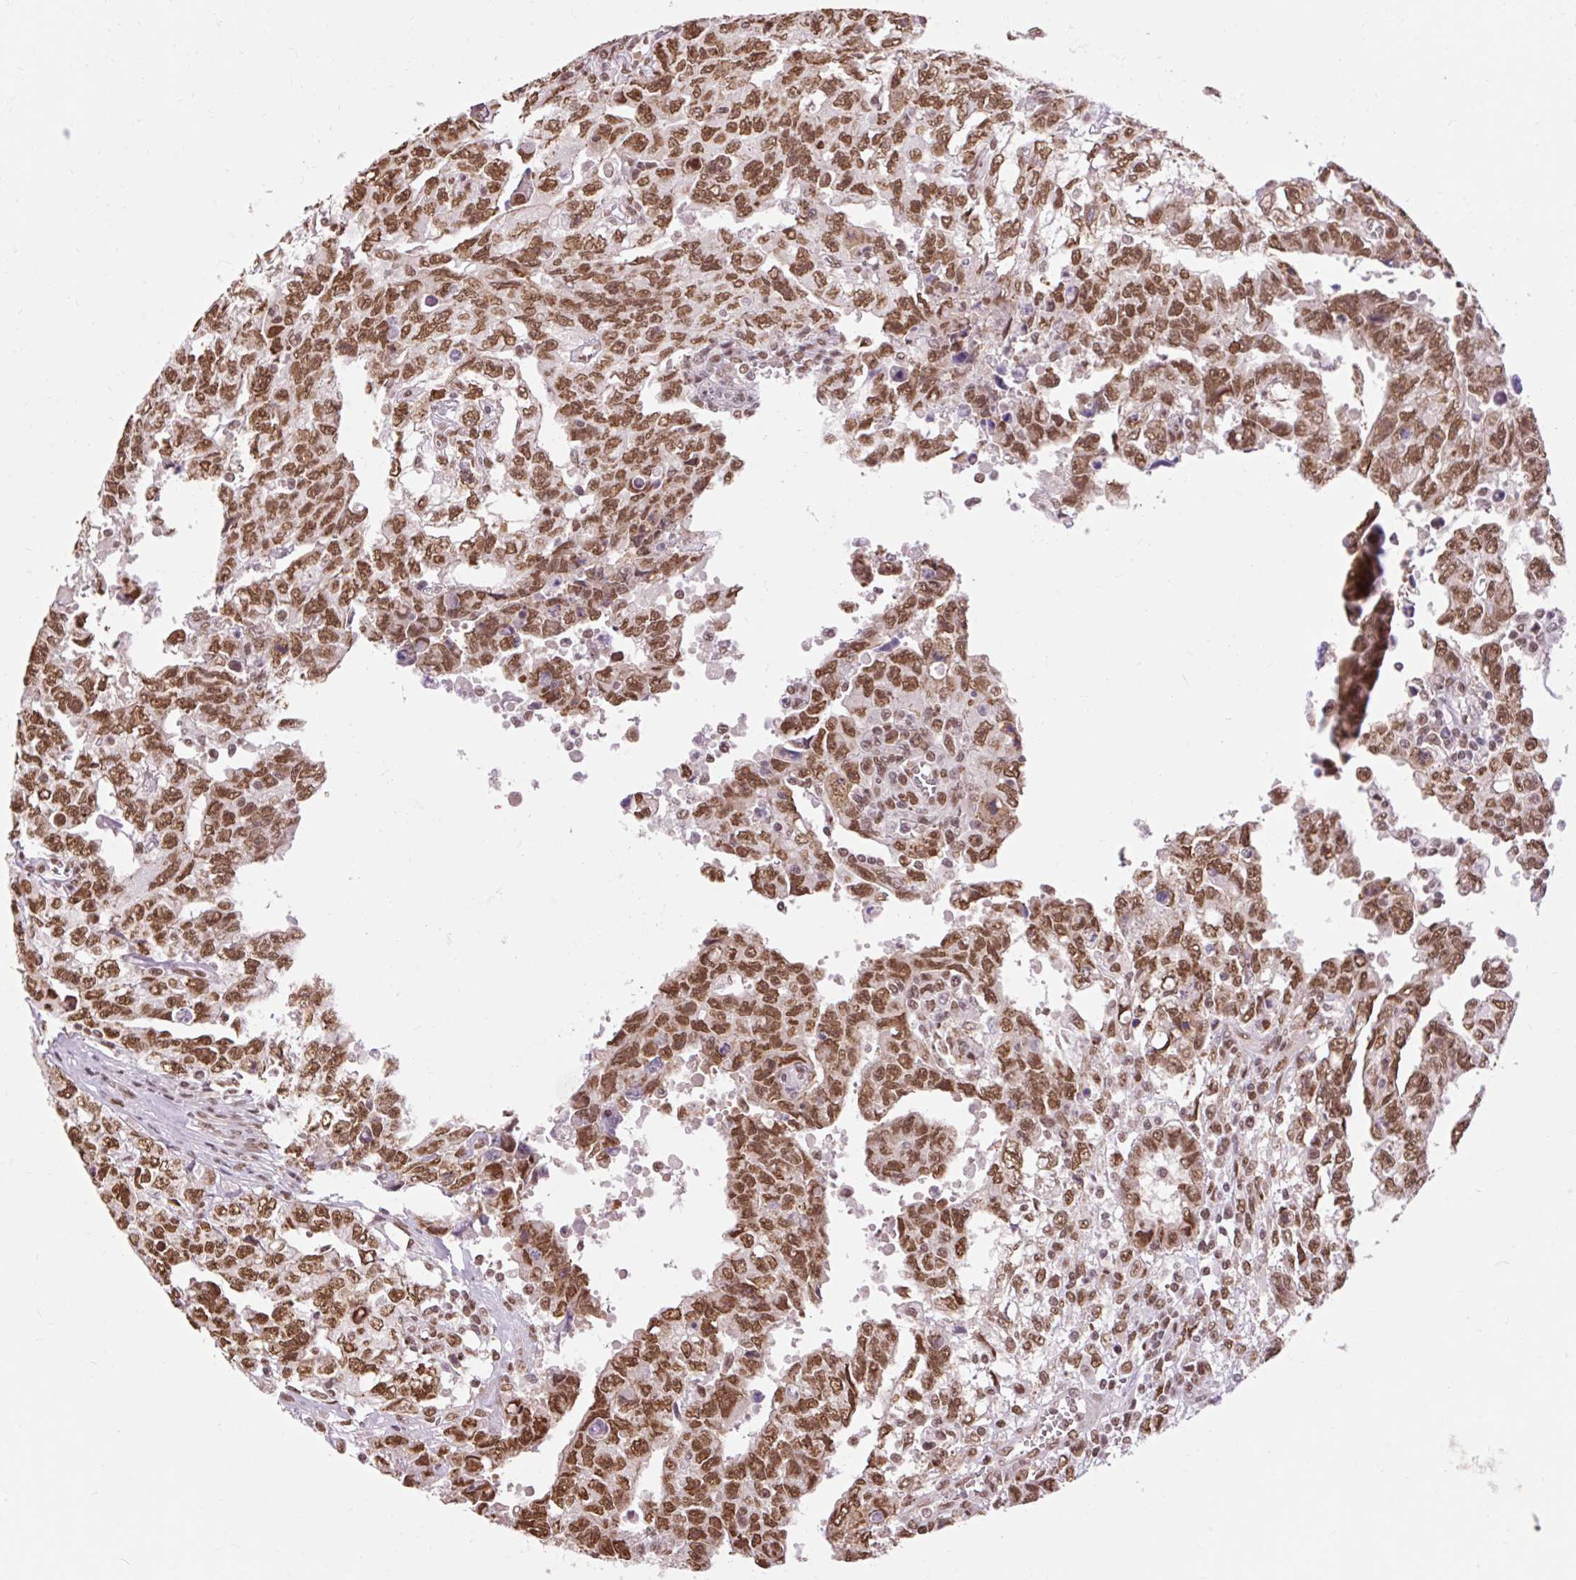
{"staining": {"intensity": "moderate", "quantity": ">75%", "location": "nuclear"}, "tissue": "testis cancer", "cell_type": "Tumor cells", "image_type": "cancer", "snomed": [{"axis": "morphology", "description": "Carcinoma, Embryonal, NOS"}, {"axis": "topography", "description": "Testis"}], "caption": "Immunohistochemistry histopathology image of human testis cancer (embryonal carcinoma) stained for a protein (brown), which shows medium levels of moderate nuclear staining in approximately >75% of tumor cells.", "gene": "NPIPB12", "patient": {"sex": "male", "age": 24}}